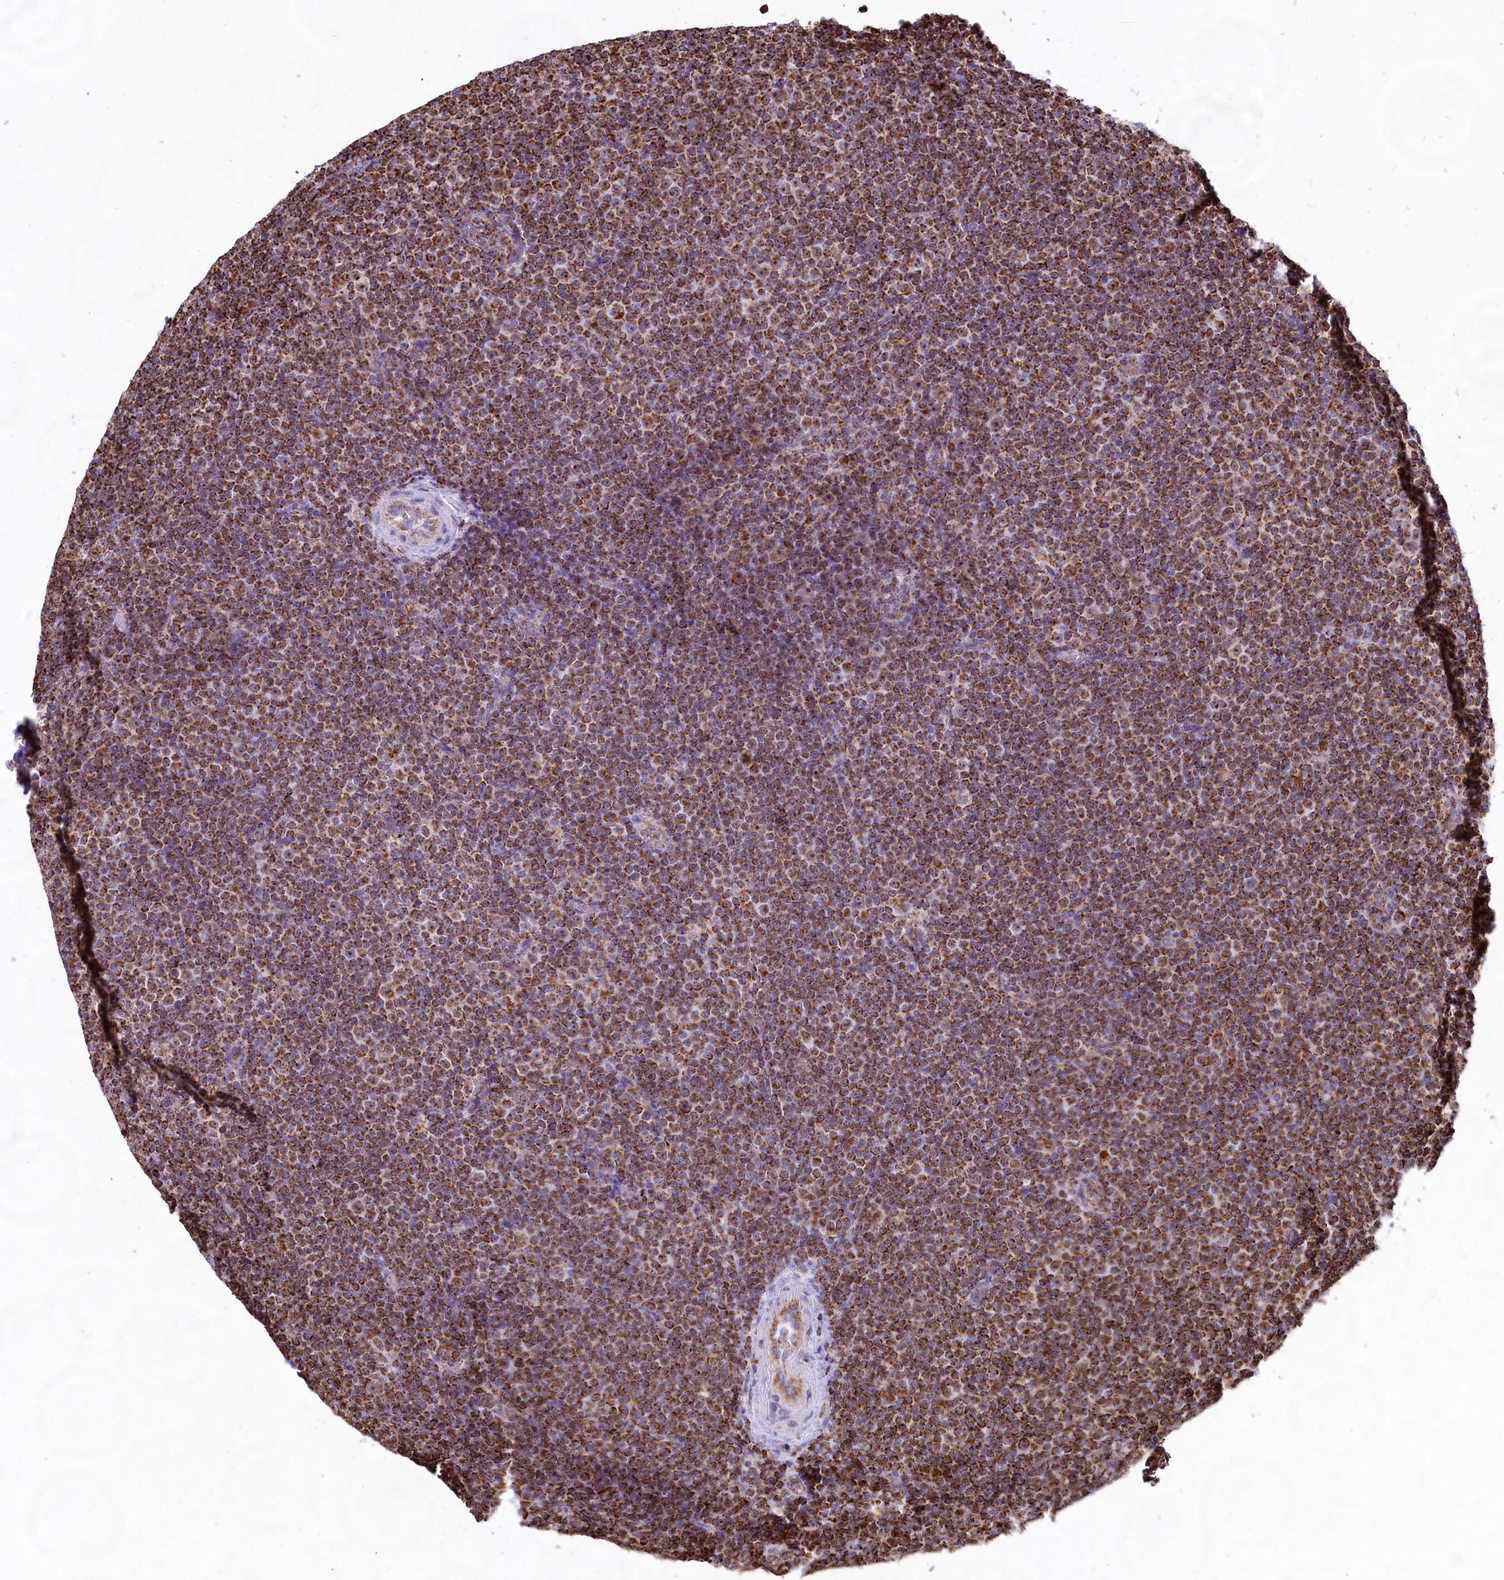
{"staining": {"intensity": "moderate", "quantity": ">75%", "location": "cytoplasmic/membranous"}, "tissue": "lymphoma", "cell_type": "Tumor cells", "image_type": "cancer", "snomed": [{"axis": "morphology", "description": "Malignant lymphoma, non-Hodgkin's type, Low grade"}, {"axis": "topography", "description": "Lymph node"}], "caption": "Human low-grade malignant lymphoma, non-Hodgkin's type stained with a brown dye displays moderate cytoplasmic/membranous positive expression in about >75% of tumor cells.", "gene": "C1D", "patient": {"sex": "female", "age": 67}}